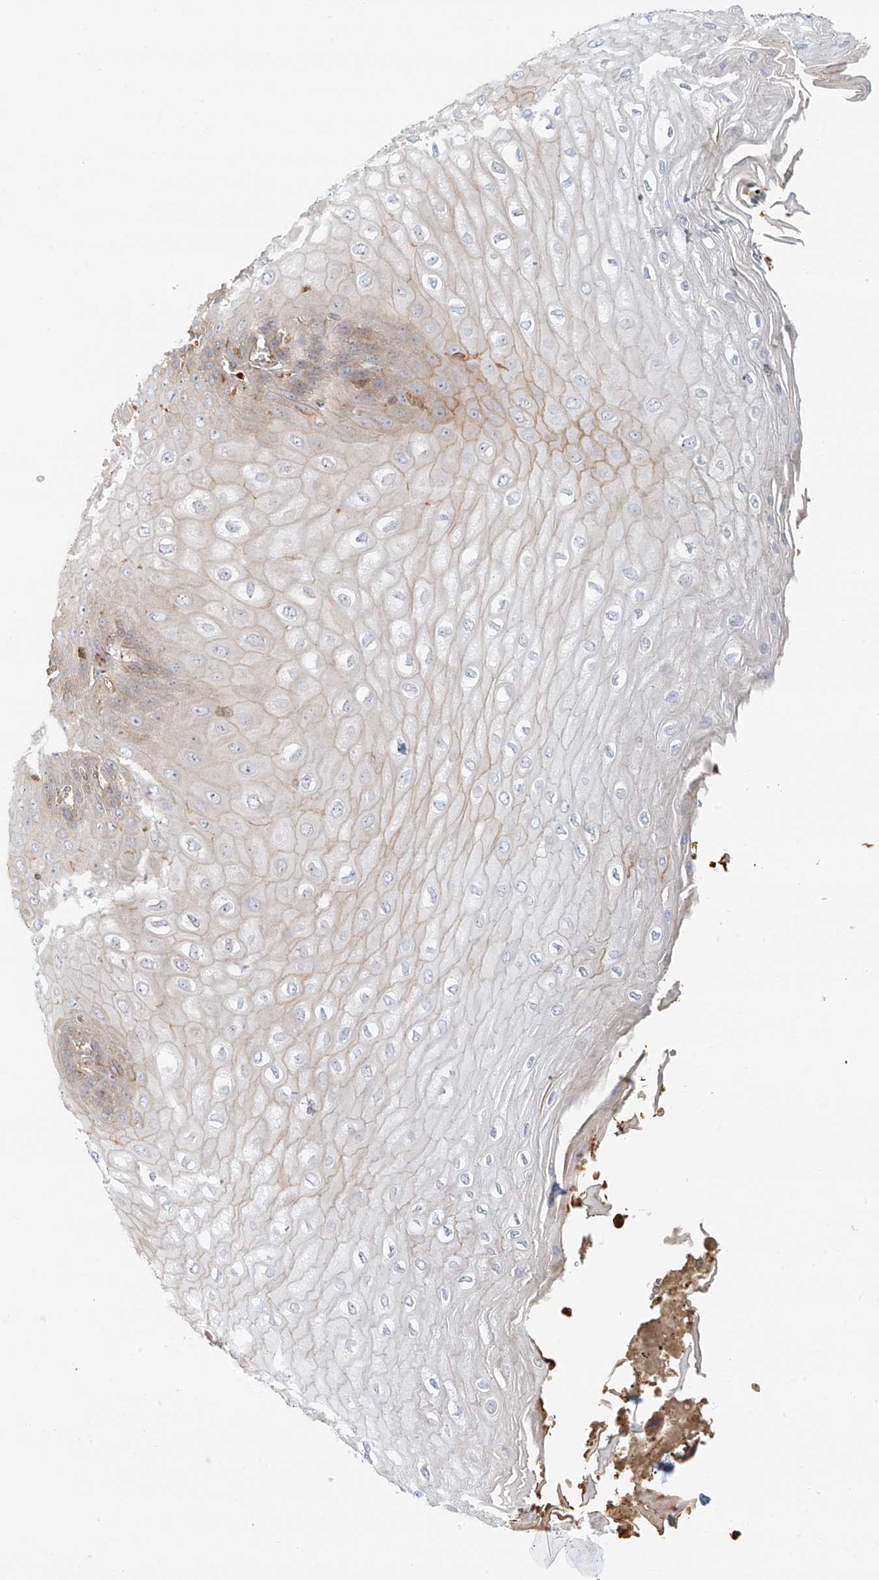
{"staining": {"intensity": "weak", "quantity": "25%-75%", "location": "cytoplasmic/membranous"}, "tissue": "esophagus", "cell_type": "Squamous epithelial cells", "image_type": "normal", "snomed": [{"axis": "morphology", "description": "Normal tissue, NOS"}, {"axis": "topography", "description": "Esophagus"}], "caption": "Human esophagus stained for a protein (brown) exhibits weak cytoplasmic/membranous positive staining in about 25%-75% of squamous epithelial cells.", "gene": "UPK1B", "patient": {"sex": "male", "age": 60}}